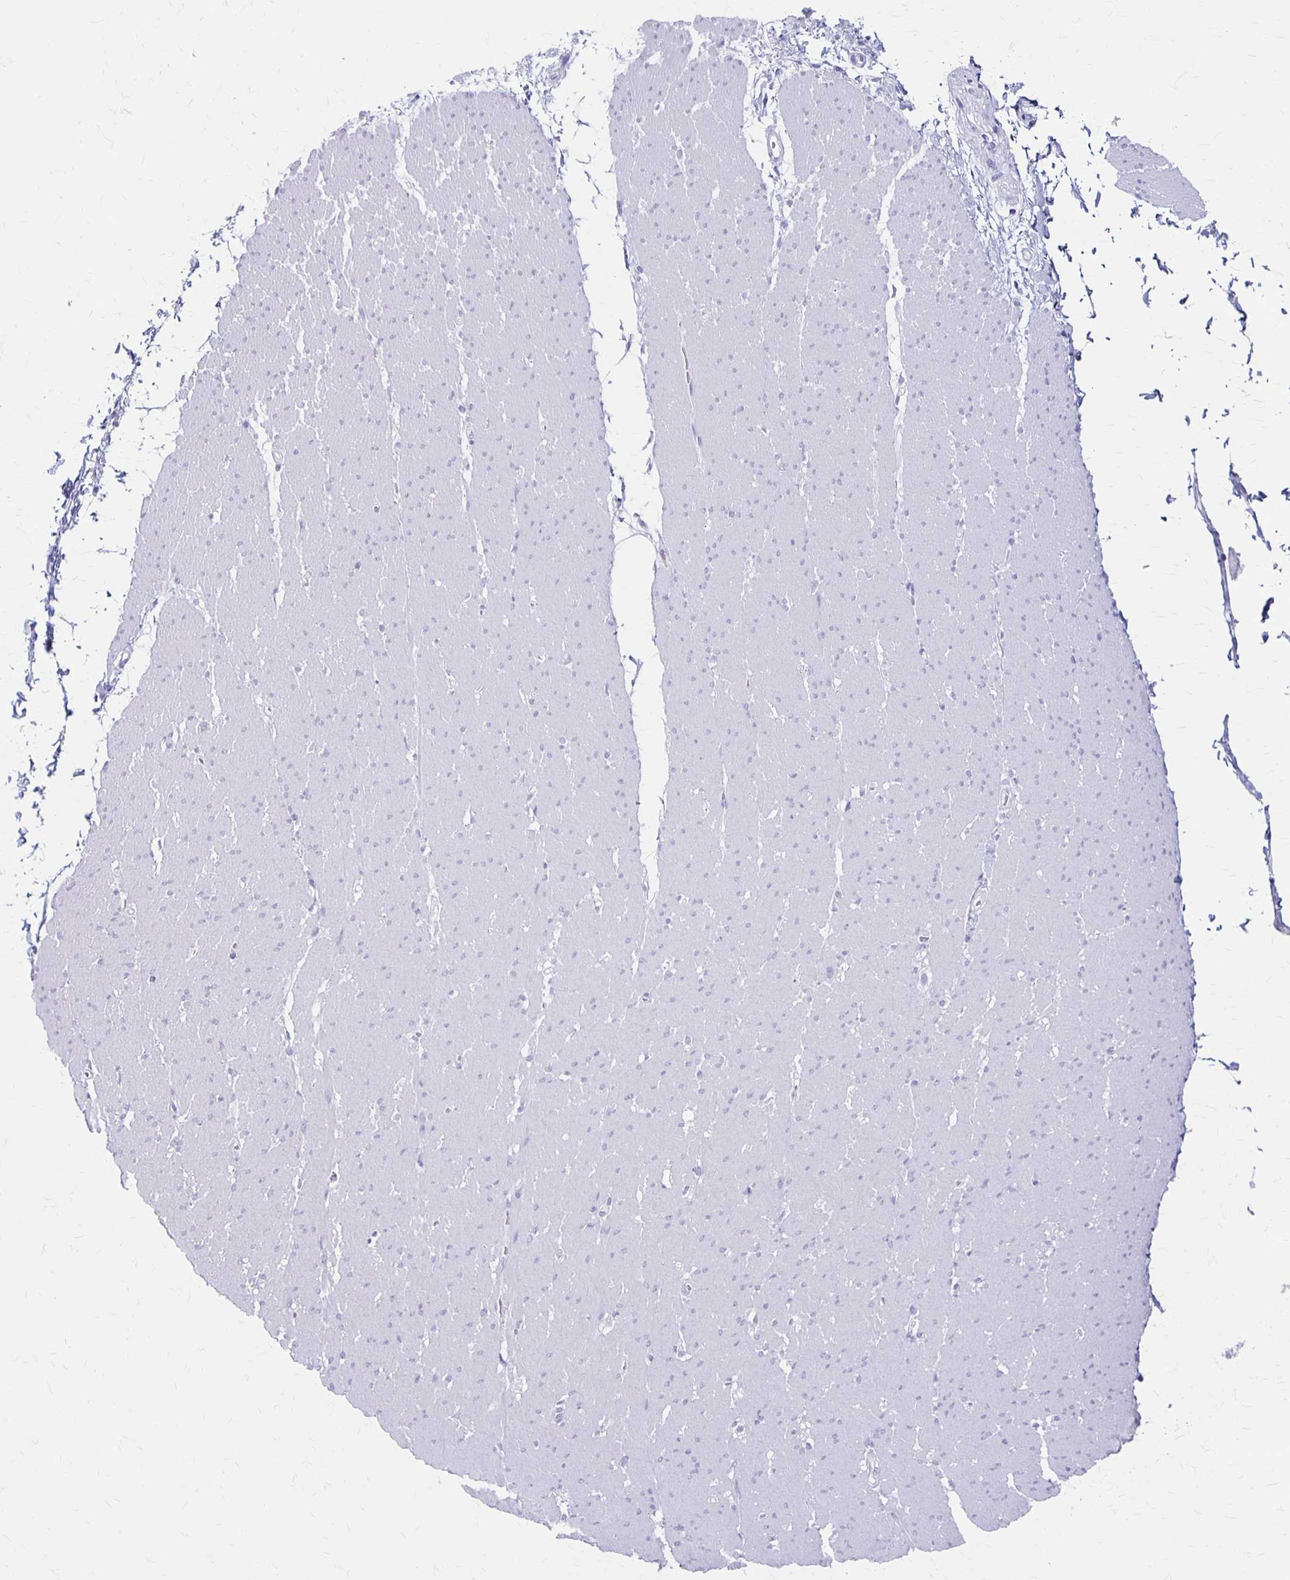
{"staining": {"intensity": "negative", "quantity": "none", "location": "none"}, "tissue": "smooth muscle", "cell_type": "Smooth muscle cells", "image_type": "normal", "snomed": [{"axis": "morphology", "description": "Normal tissue, NOS"}, {"axis": "topography", "description": "Smooth muscle"}, {"axis": "topography", "description": "Rectum"}], "caption": "A photomicrograph of human smooth muscle is negative for staining in smooth muscle cells. (Stains: DAB (3,3'-diaminobenzidine) immunohistochemistry with hematoxylin counter stain, Microscopy: brightfield microscopy at high magnification).", "gene": "MAGEC2", "patient": {"sex": "male", "age": 53}}